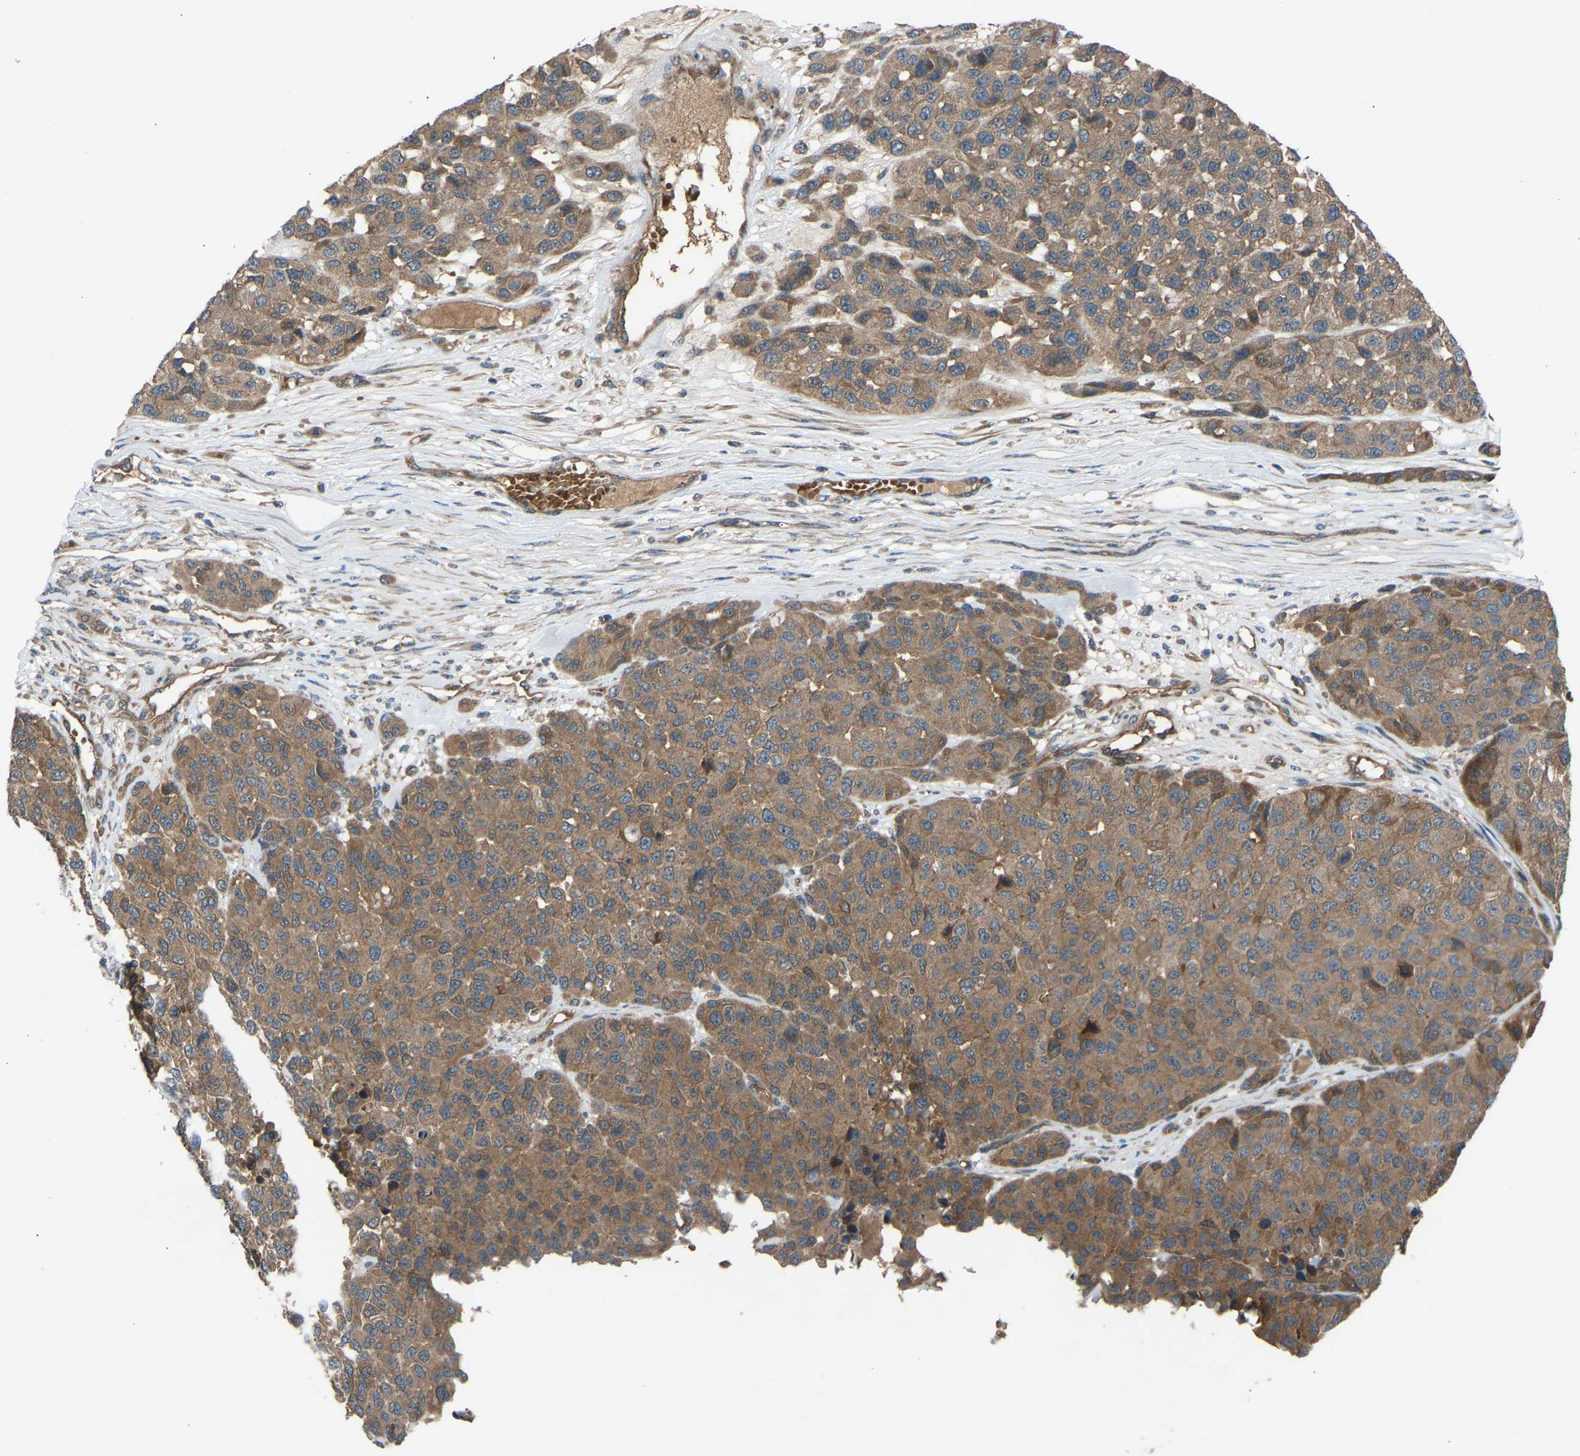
{"staining": {"intensity": "moderate", "quantity": ">75%", "location": "cytoplasmic/membranous"}, "tissue": "melanoma", "cell_type": "Tumor cells", "image_type": "cancer", "snomed": [{"axis": "morphology", "description": "Malignant melanoma, NOS"}, {"axis": "topography", "description": "Skin"}], "caption": "Tumor cells display moderate cytoplasmic/membranous staining in about >75% of cells in malignant melanoma.", "gene": "GAS2L1", "patient": {"sex": "male", "age": 62}}